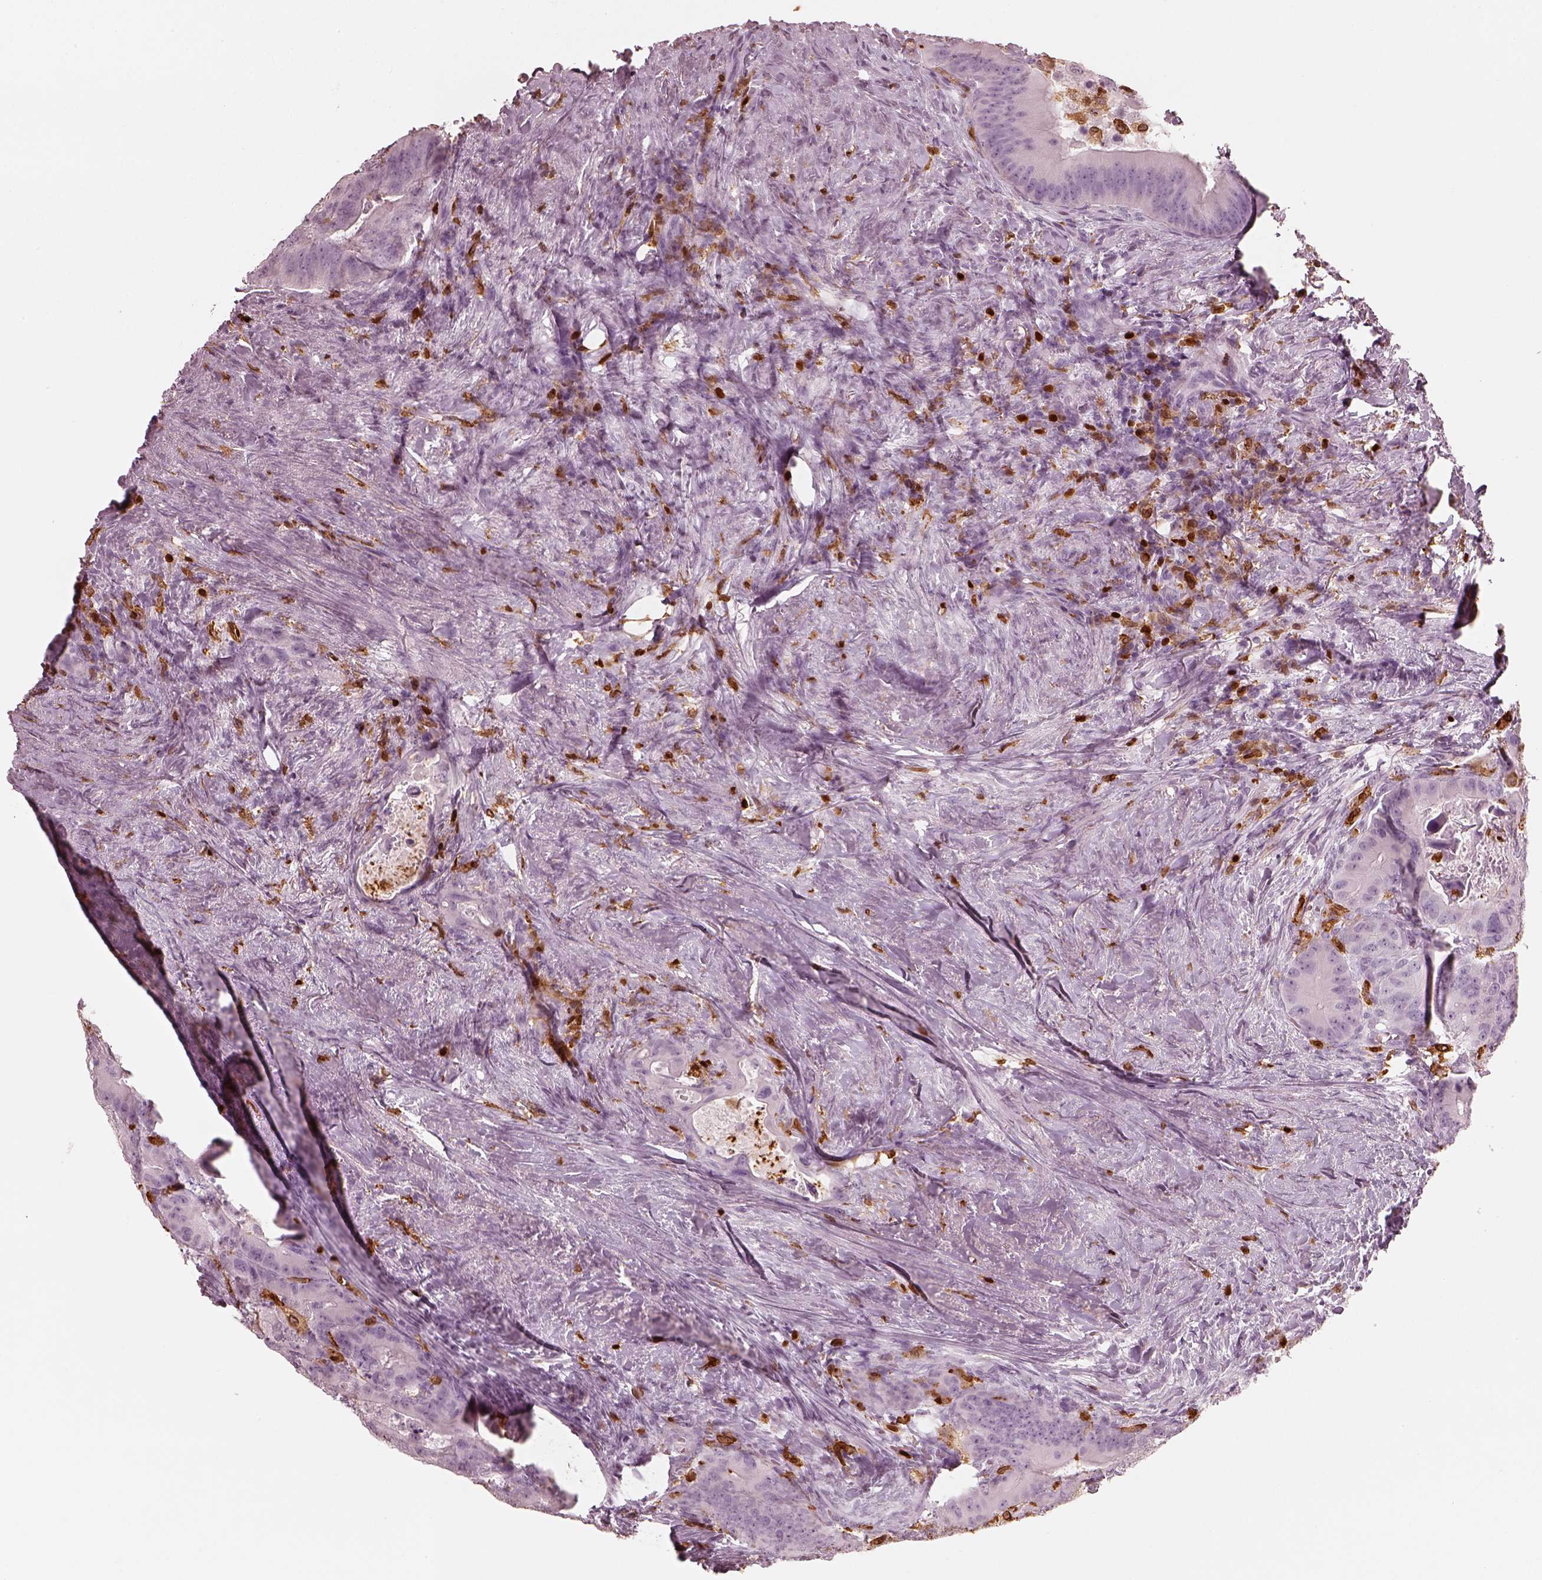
{"staining": {"intensity": "negative", "quantity": "none", "location": "none"}, "tissue": "colorectal cancer", "cell_type": "Tumor cells", "image_type": "cancer", "snomed": [{"axis": "morphology", "description": "Adenocarcinoma, NOS"}, {"axis": "topography", "description": "Rectum"}], "caption": "Immunohistochemistry histopathology image of human adenocarcinoma (colorectal) stained for a protein (brown), which displays no positivity in tumor cells.", "gene": "ALOX5", "patient": {"sex": "male", "age": 64}}